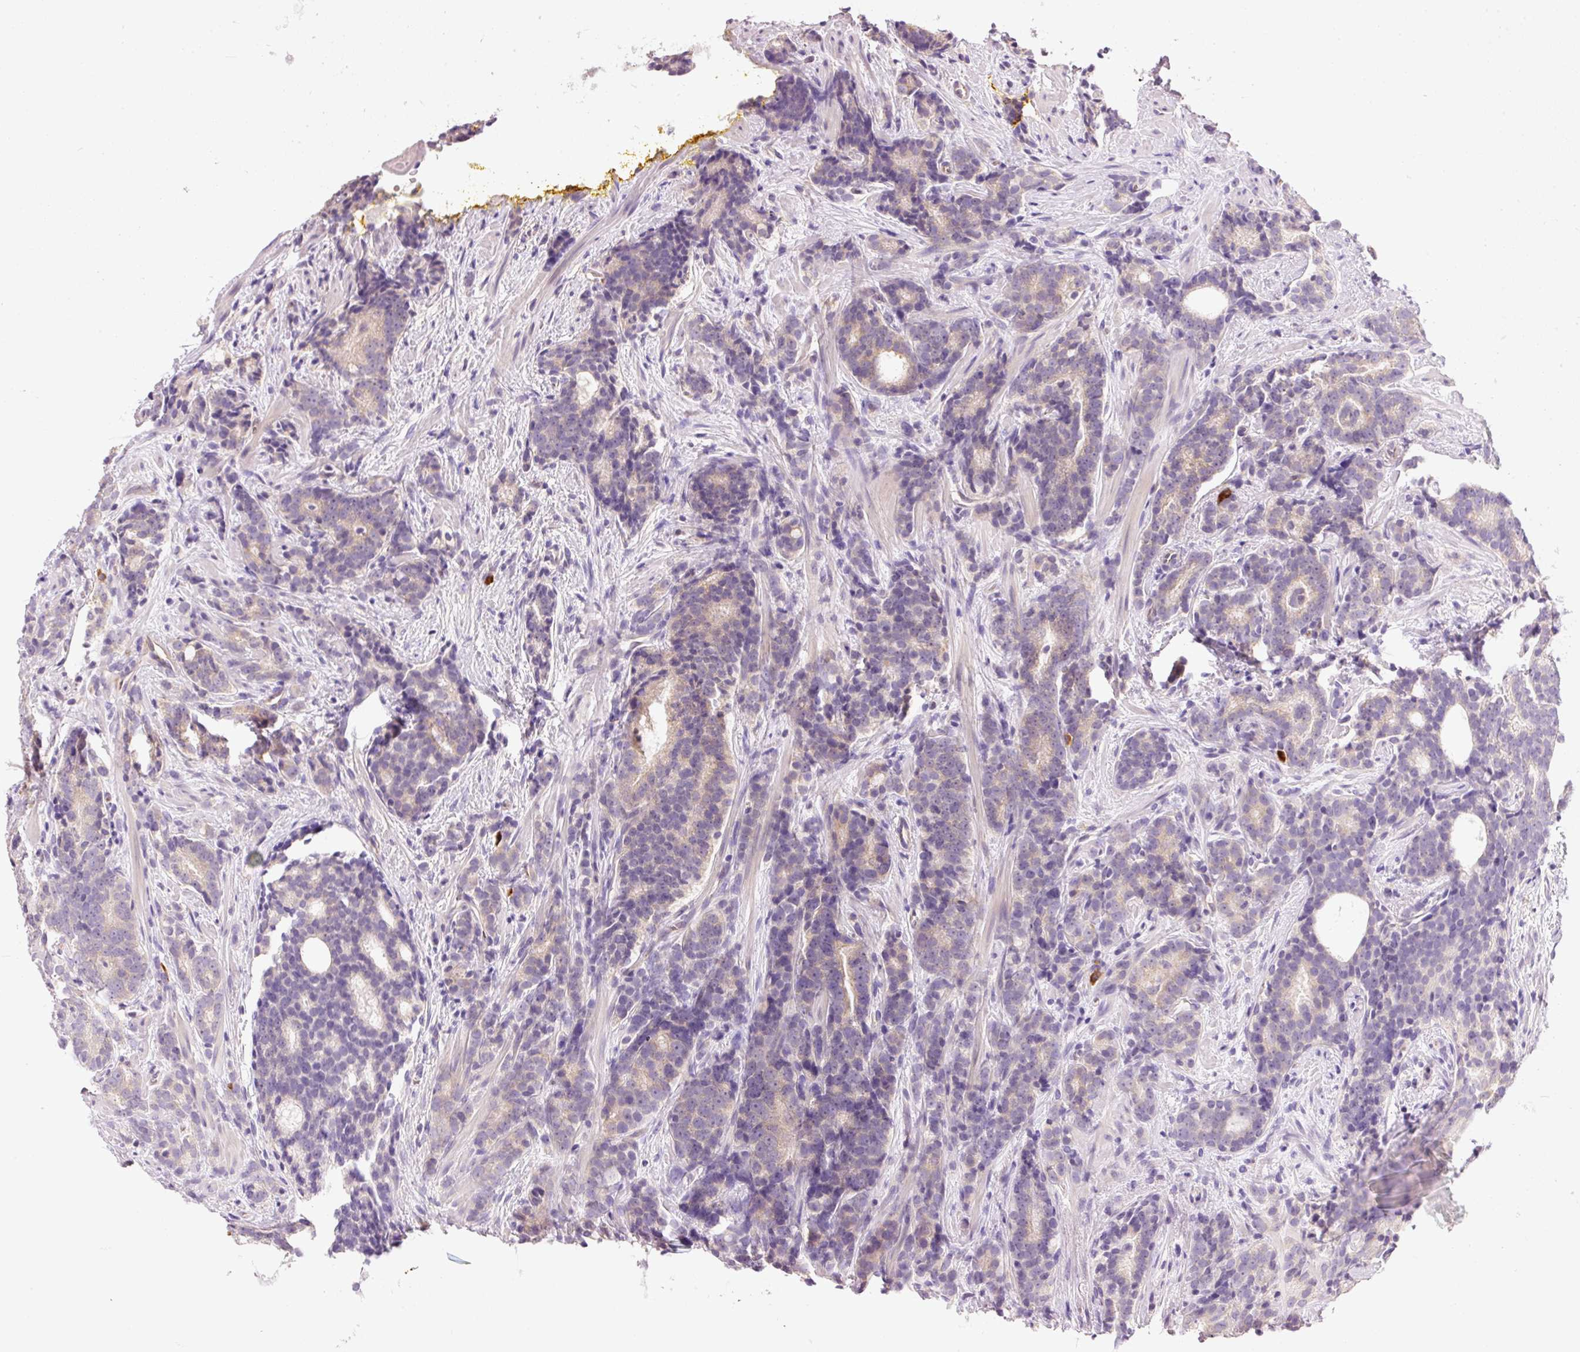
{"staining": {"intensity": "weak", "quantity": "25%-75%", "location": "cytoplasmic/membranous"}, "tissue": "prostate cancer", "cell_type": "Tumor cells", "image_type": "cancer", "snomed": [{"axis": "morphology", "description": "Adenocarcinoma, High grade"}, {"axis": "topography", "description": "Prostate"}], "caption": "Brown immunohistochemical staining in human prostate cancer exhibits weak cytoplasmic/membranous staining in approximately 25%-75% of tumor cells. The staining is performed using DAB brown chromogen to label protein expression. The nuclei are counter-stained blue using hematoxylin.", "gene": "PNPLA5", "patient": {"sex": "male", "age": 64}}